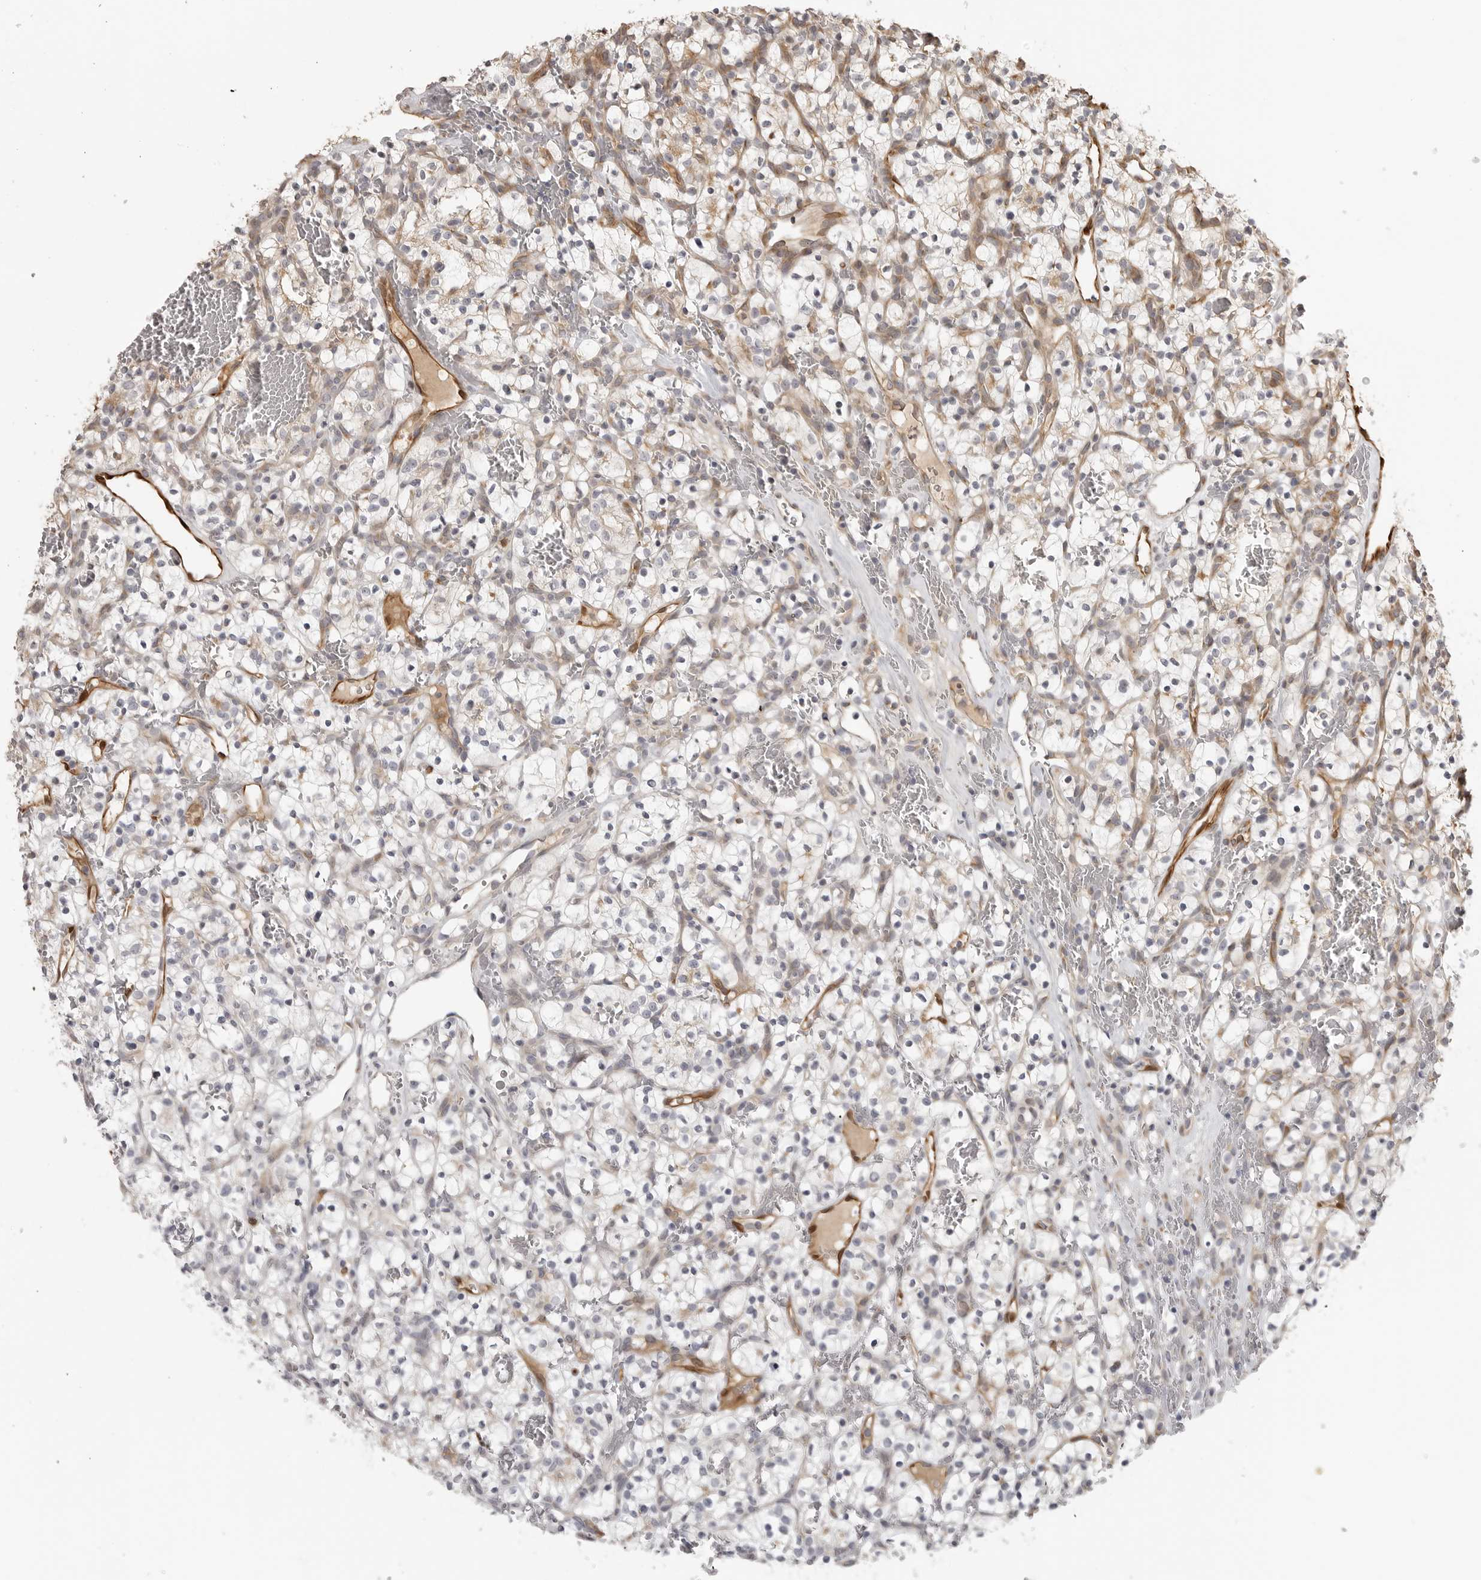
{"staining": {"intensity": "weak", "quantity": "<25%", "location": "cytoplasmic/membranous"}, "tissue": "renal cancer", "cell_type": "Tumor cells", "image_type": "cancer", "snomed": [{"axis": "morphology", "description": "Adenocarcinoma, NOS"}, {"axis": "topography", "description": "Kidney"}], "caption": "This is a histopathology image of immunohistochemistry (IHC) staining of renal cancer (adenocarcinoma), which shows no positivity in tumor cells.", "gene": "IDO1", "patient": {"sex": "female", "age": 57}}